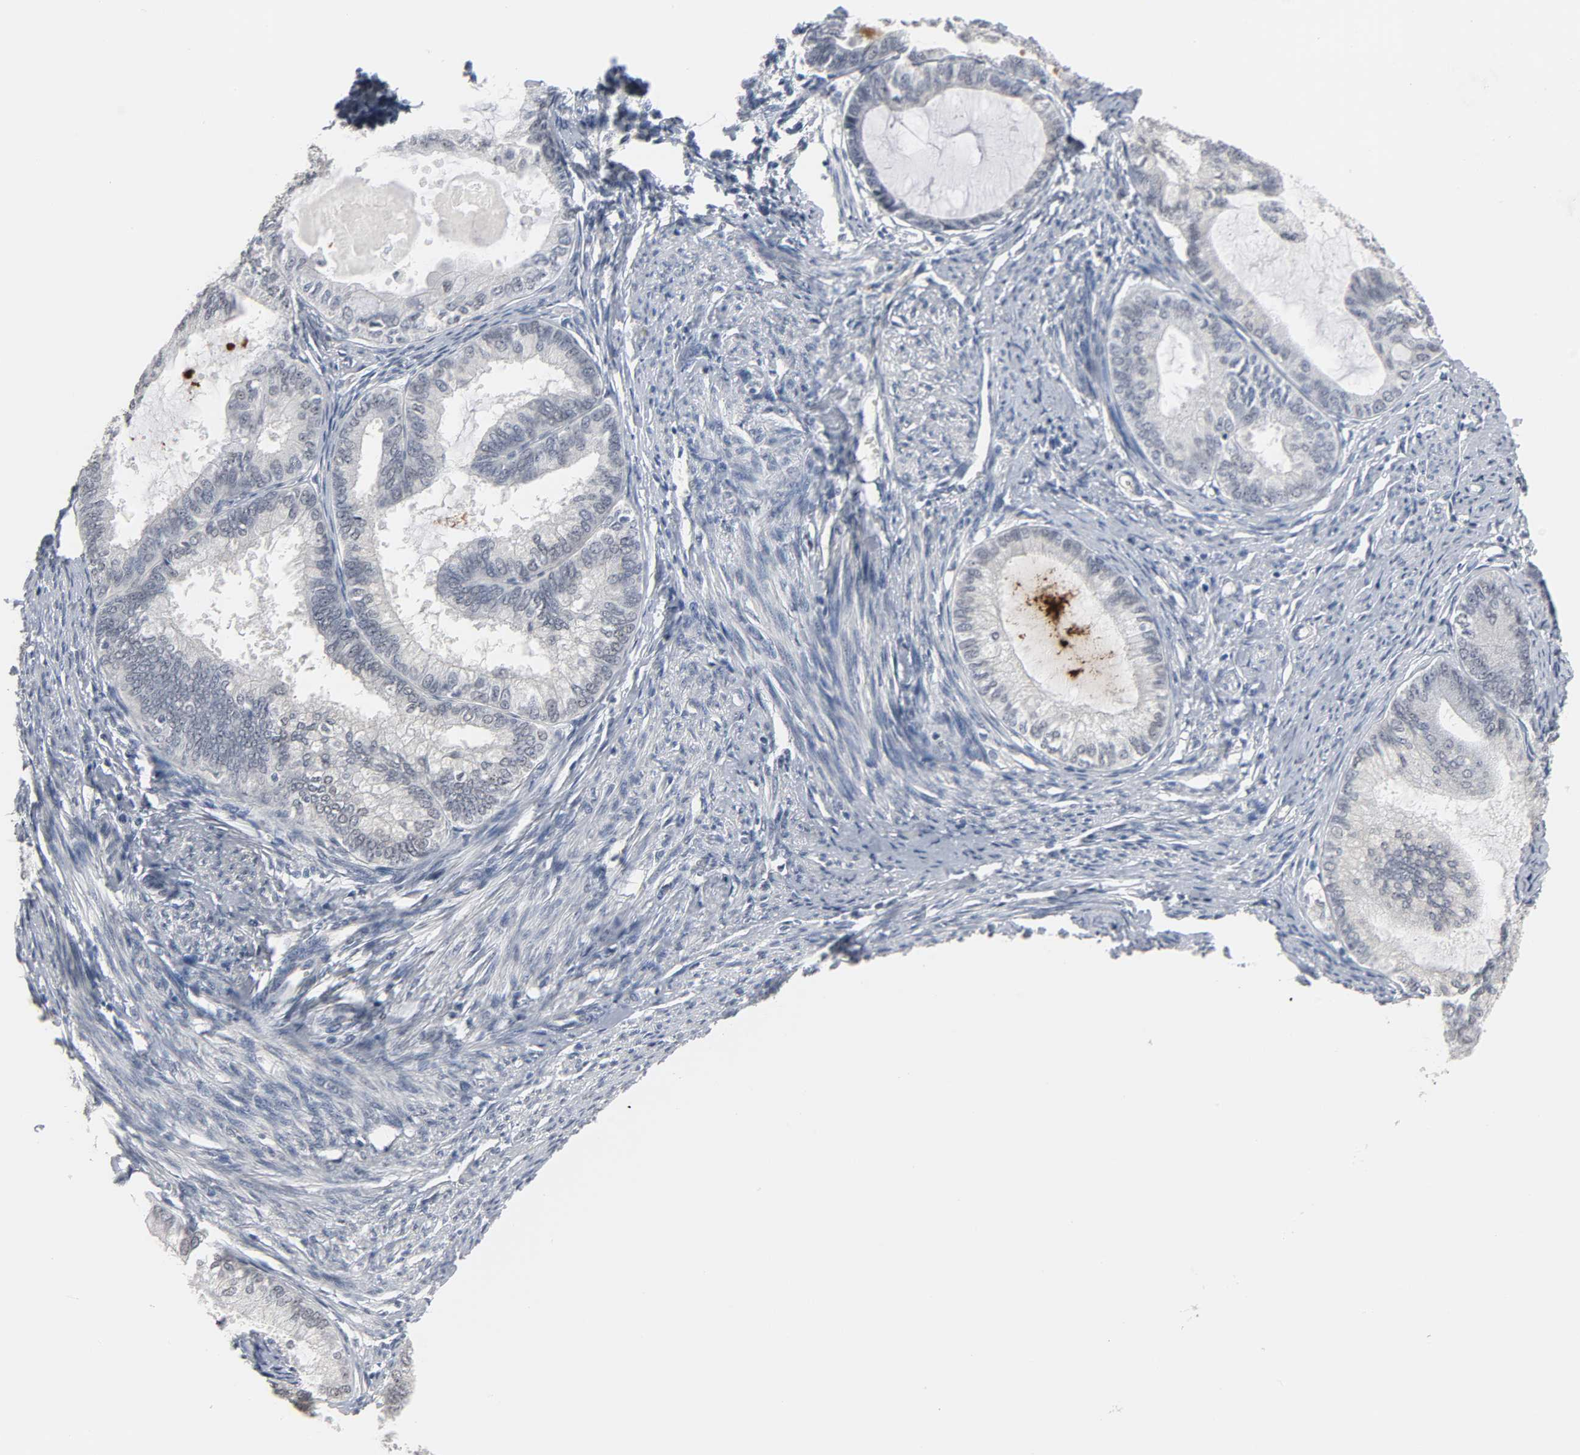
{"staining": {"intensity": "negative", "quantity": "none", "location": "none"}, "tissue": "endometrial cancer", "cell_type": "Tumor cells", "image_type": "cancer", "snomed": [{"axis": "morphology", "description": "Adenocarcinoma, NOS"}, {"axis": "topography", "description": "Endometrium"}], "caption": "High magnification brightfield microscopy of adenocarcinoma (endometrial) stained with DAB (brown) and counterstained with hematoxylin (blue): tumor cells show no significant staining. (DAB immunohistochemistry, high magnification).", "gene": "ACSS2", "patient": {"sex": "female", "age": 86}}